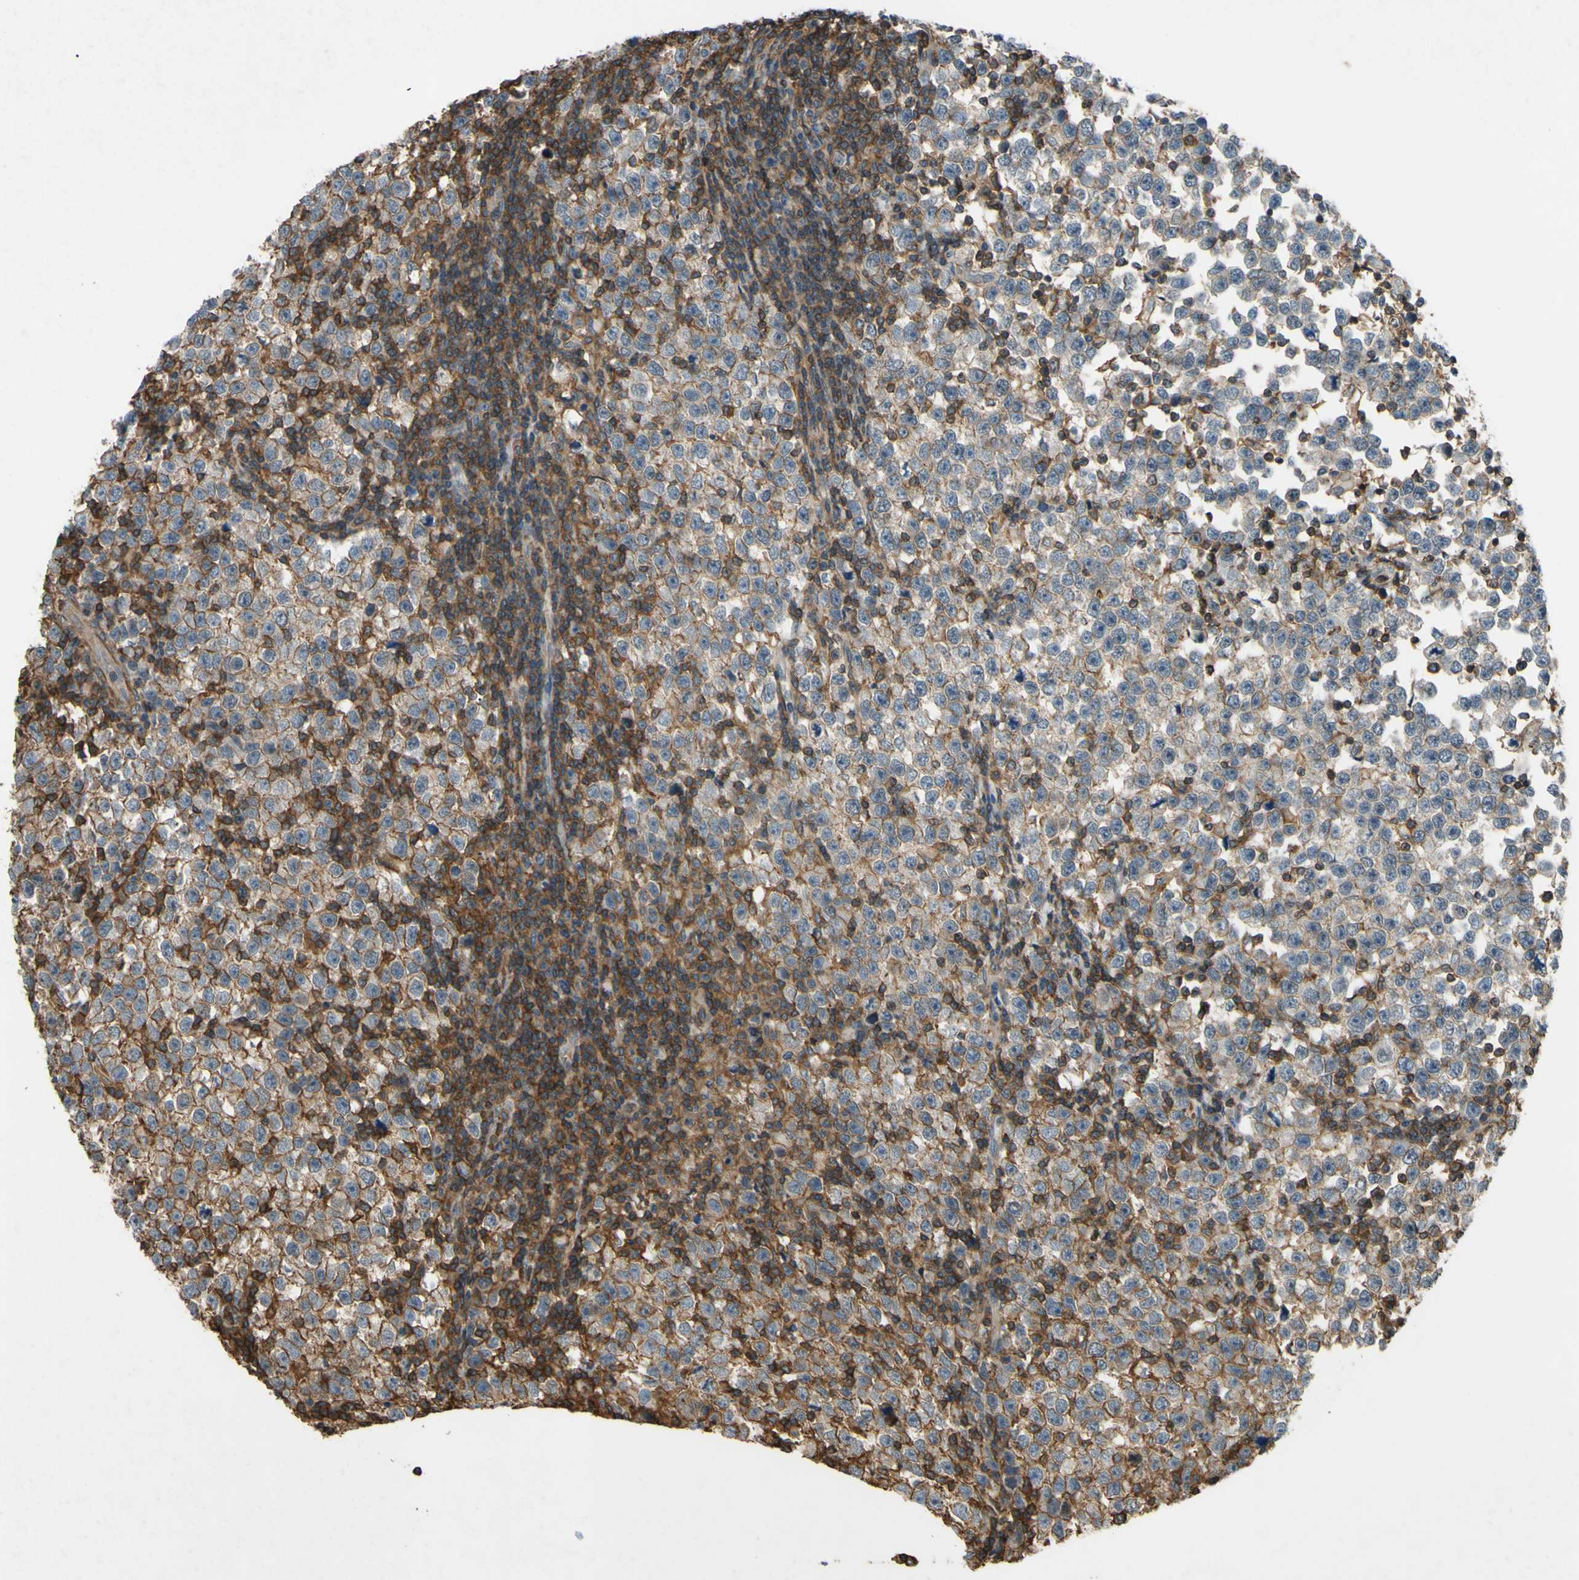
{"staining": {"intensity": "moderate", "quantity": "25%-75%", "location": "cytoplasmic/membranous"}, "tissue": "testis cancer", "cell_type": "Tumor cells", "image_type": "cancer", "snomed": [{"axis": "morphology", "description": "Seminoma, NOS"}, {"axis": "topography", "description": "Testis"}], "caption": "Seminoma (testis) stained for a protein (brown) reveals moderate cytoplasmic/membranous positive expression in about 25%-75% of tumor cells.", "gene": "ADD3", "patient": {"sex": "male", "age": 43}}